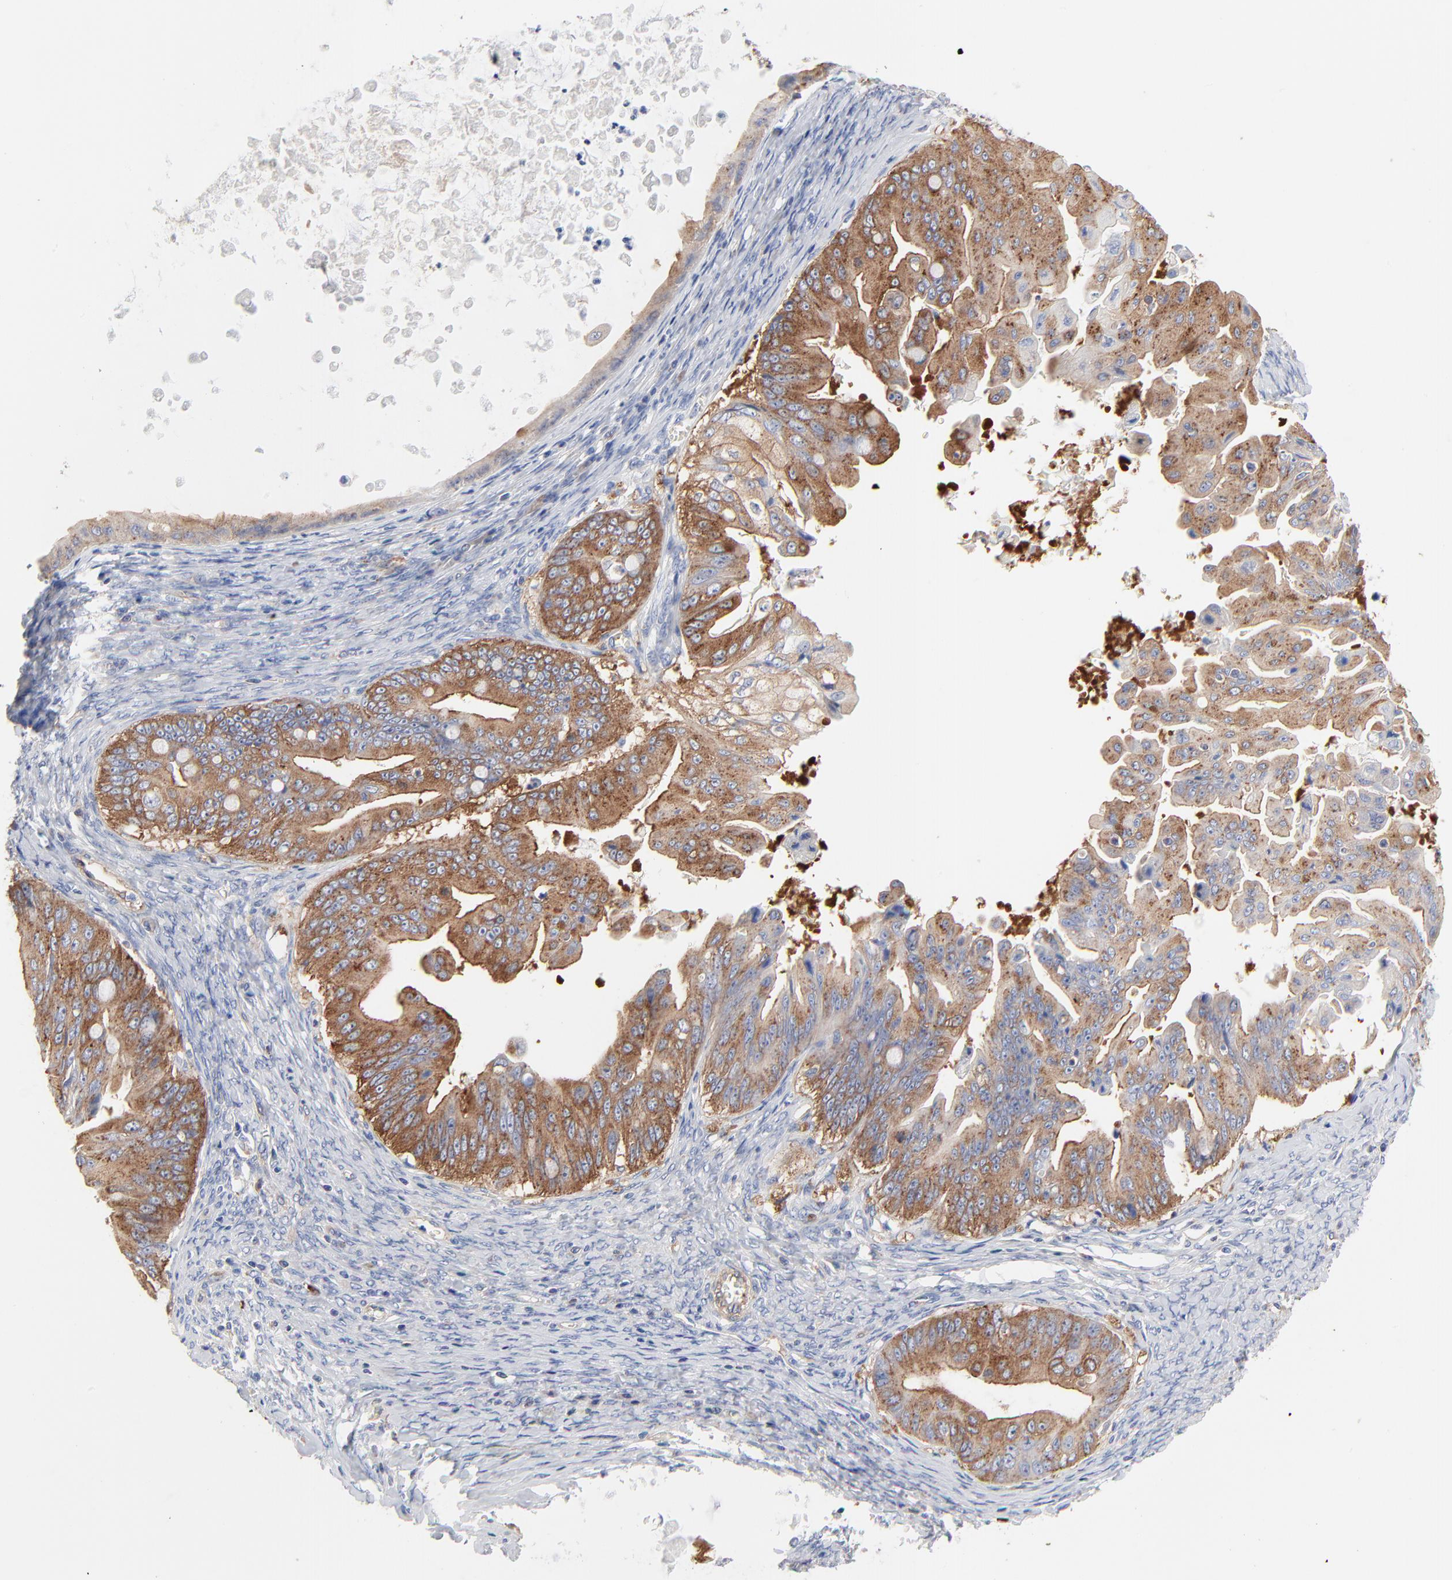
{"staining": {"intensity": "strong", "quantity": ">75%", "location": "cytoplasmic/membranous"}, "tissue": "ovarian cancer", "cell_type": "Tumor cells", "image_type": "cancer", "snomed": [{"axis": "morphology", "description": "Cystadenocarcinoma, mucinous, NOS"}, {"axis": "topography", "description": "Ovary"}], "caption": "Tumor cells reveal high levels of strong cytoplasmic/membranous expression in approximately >75% of cells in human ovarian cancer (mucinous cystadenocarcinoma).", "gene": "CD2AP", "patient": {"sex": "female", "age": 37}}